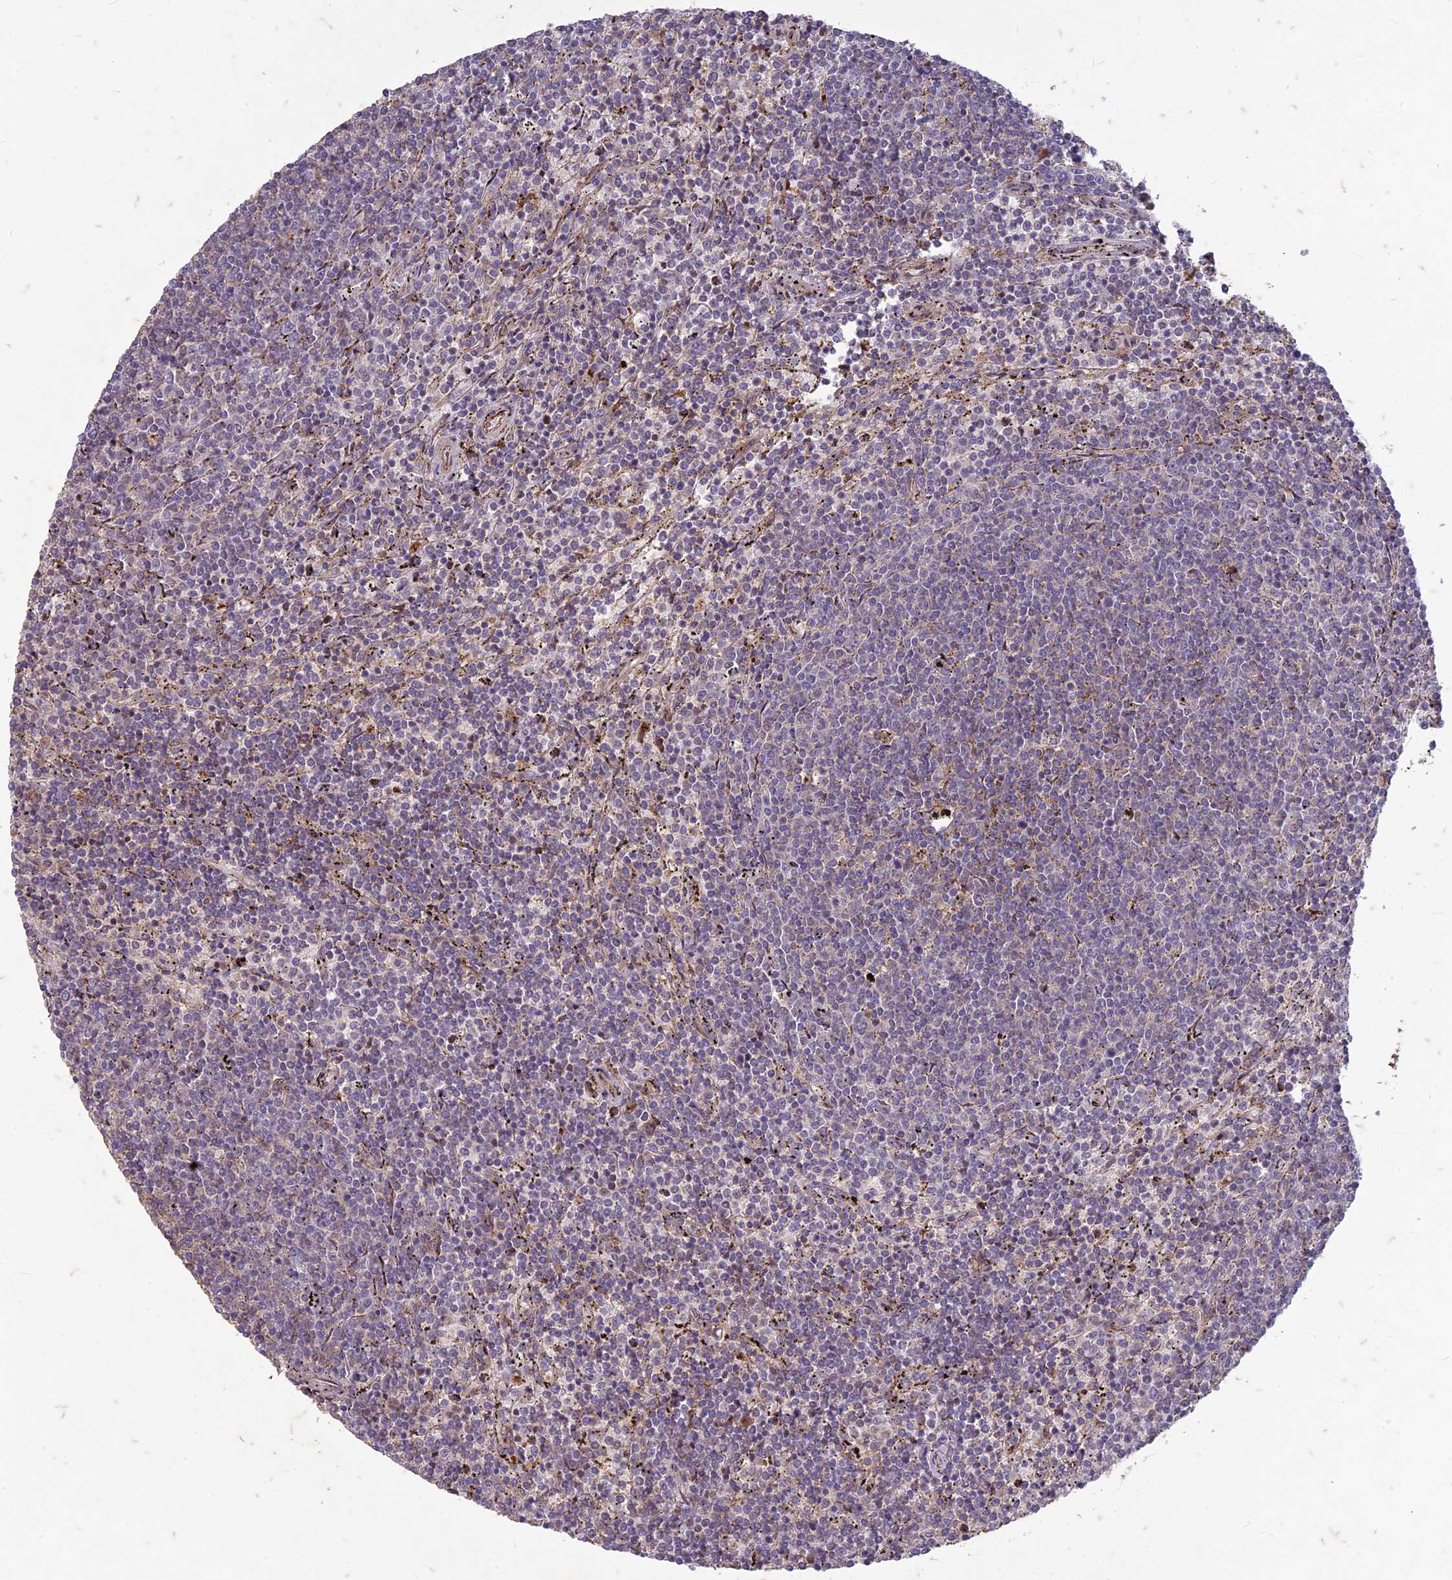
{"staining": {"intensity": "negative", "quantity": "none", "location": "none"}, "tissue": "lymphoma", "cell_type": "Tumor cells", "image_type": "cancer", "snomed": [{"axis": "morphology", "description": "Malignant lymphoma, non-Hodgkin's type, Low grade"}, {"axis": "topography", "description": "Spleen"}], "caption": "A micrograph of malignant lymphoma, non-Hodgkin's type (low-grade) stained for a protein demonstrates no brown staining in tumor cells. The staining is performed using DAB brown chromogen with nuclei counter-stained in using hematoxylin.", "gene": "TCF25", "patient": {"sex": "female", "age": 50}}